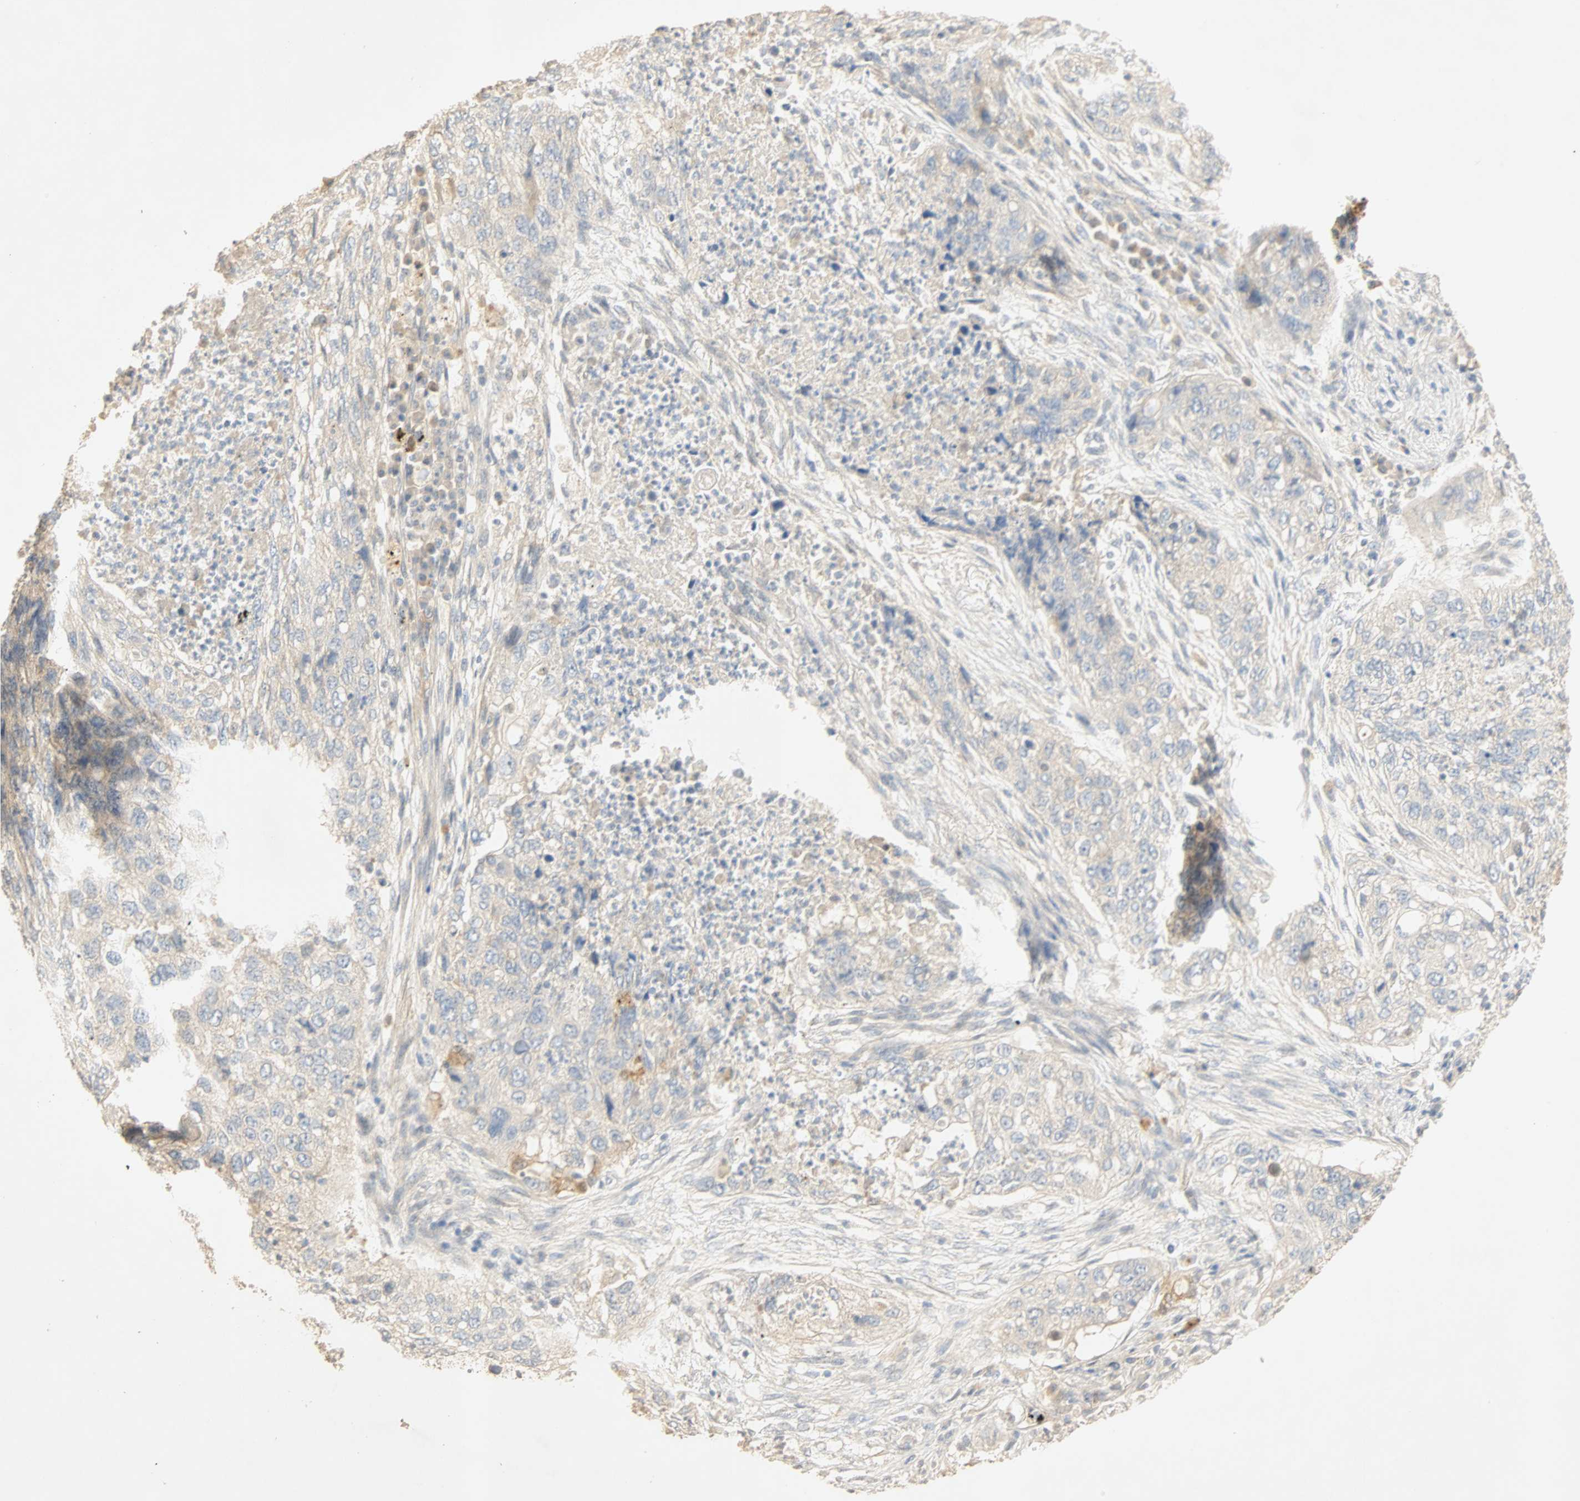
{"staining": {"intensity": "negative", "quantity": "none", "location": "none"}, "tissue": "lung cancer", "cell_type": "Tumor cells", "image_type": "cancer", "snomed": [{"axis": "morphology", "description": "Squamous cell carcinoma, NOS"}, {"axis": "topography", "description": "Lung"}], "caption": "Immunohistochemistry (IHC) histopathology image of lung cancer stained for a protein (brown), which exhibits no positivity in tumor cells. (Immunohistochemistry, brightfield microscopy, high magnification).", "gene": "SELENBP1", "patient": {"sex": "female", "age": 63}}